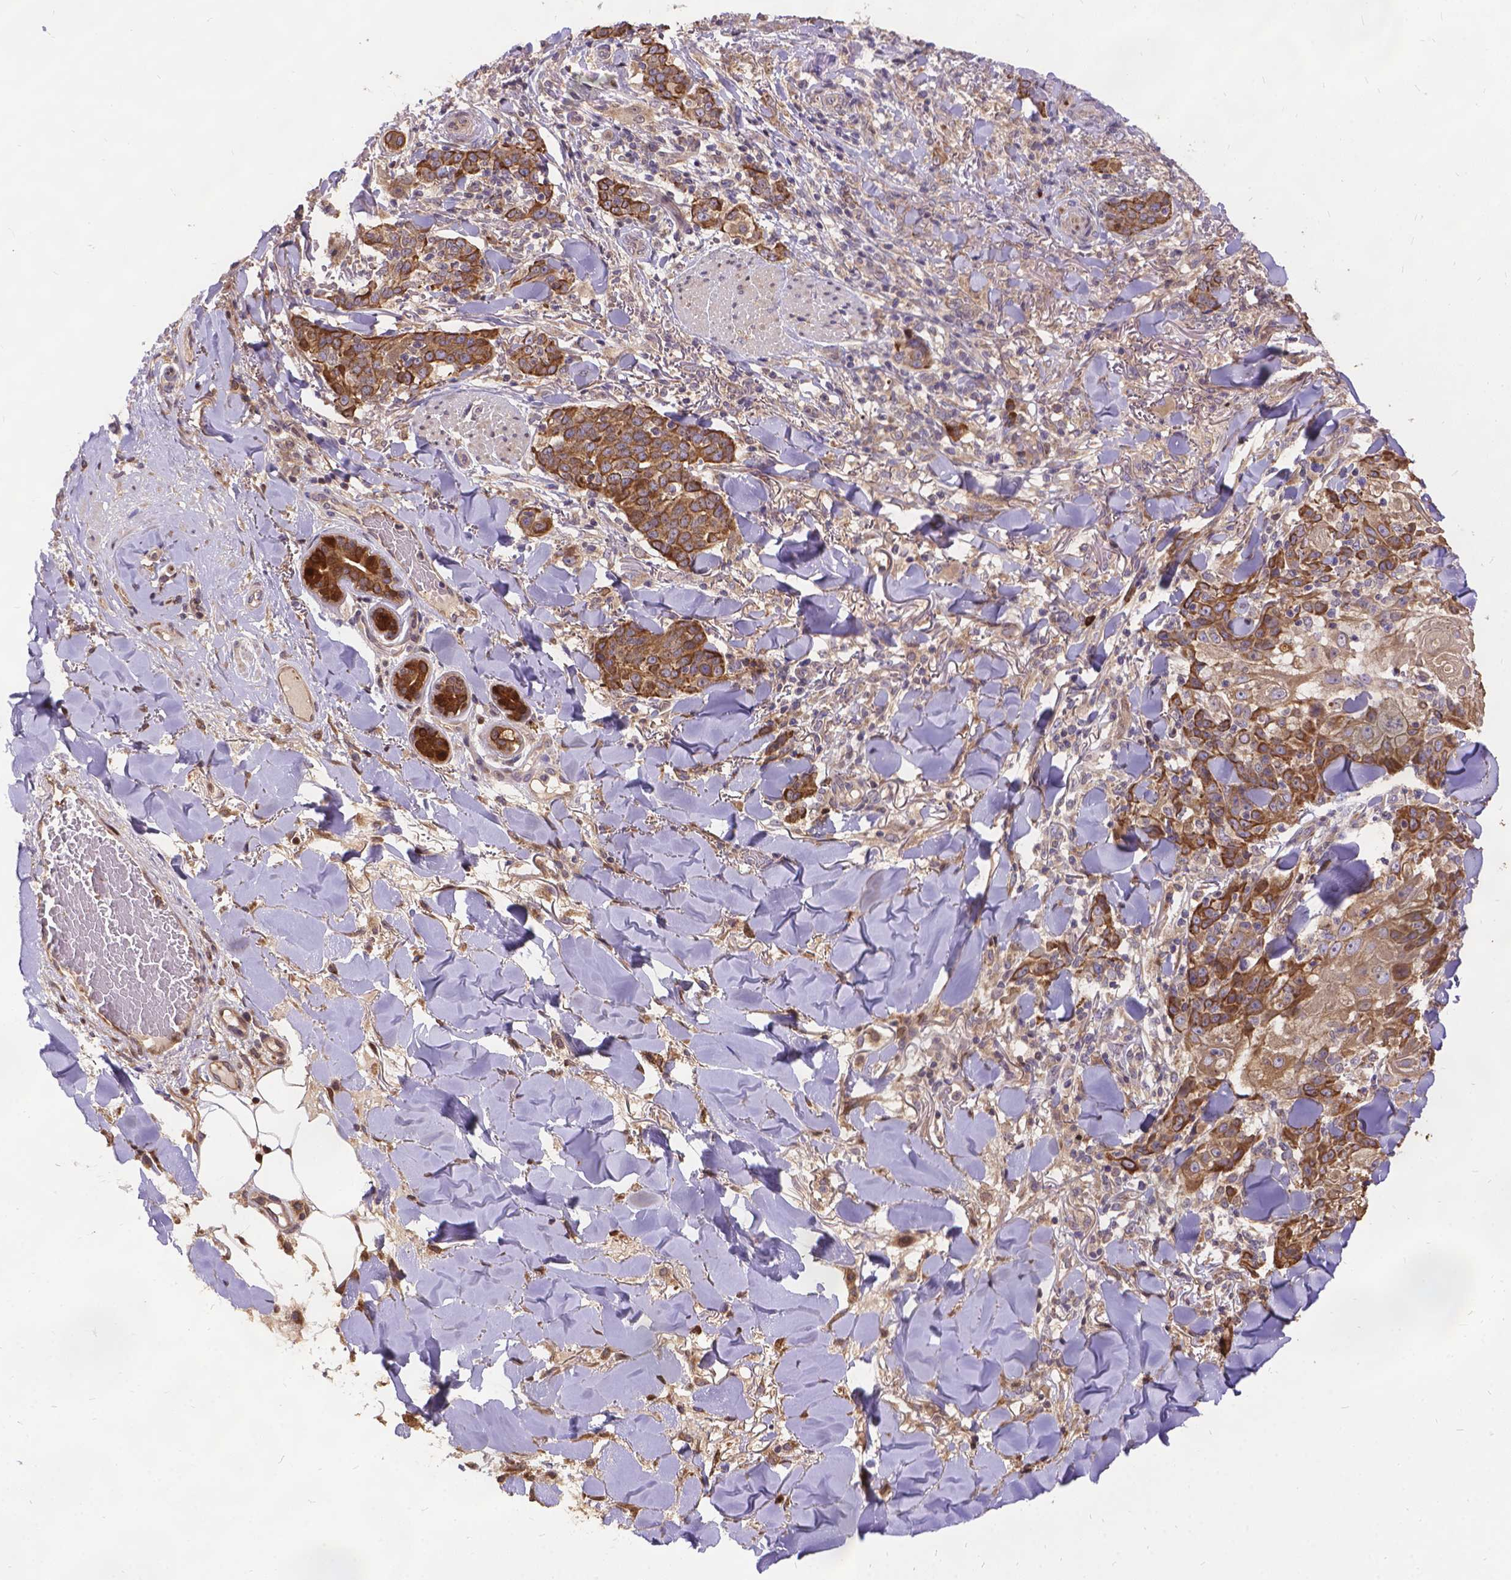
{"staining": {"intensity": "moderate", "quantity": "25%-75%", "location": "cytoplasmic/membranous"}, "tissue": "skin cancer", "cell_type": "Tumor cells", "image_type": "cancer", "snomed": [{"axis": "morphology", "description": "Normal tissue, NOS"}, {"axis": "morphology", "description": "Squamous cell carcinoma, NOS"}, {"axis": "topography", "description": "Skin"}], "caption": "Tumor cells display medium levels of moderate cytoplasmic/membranous positivity in about 25%-75% of cells in squamous cell carcinoma (skin). (DAB IHC with brightfield microscopy, high magnification).", "gene": "DENND6A", "patient": {"sex": "female", "age": 83}}